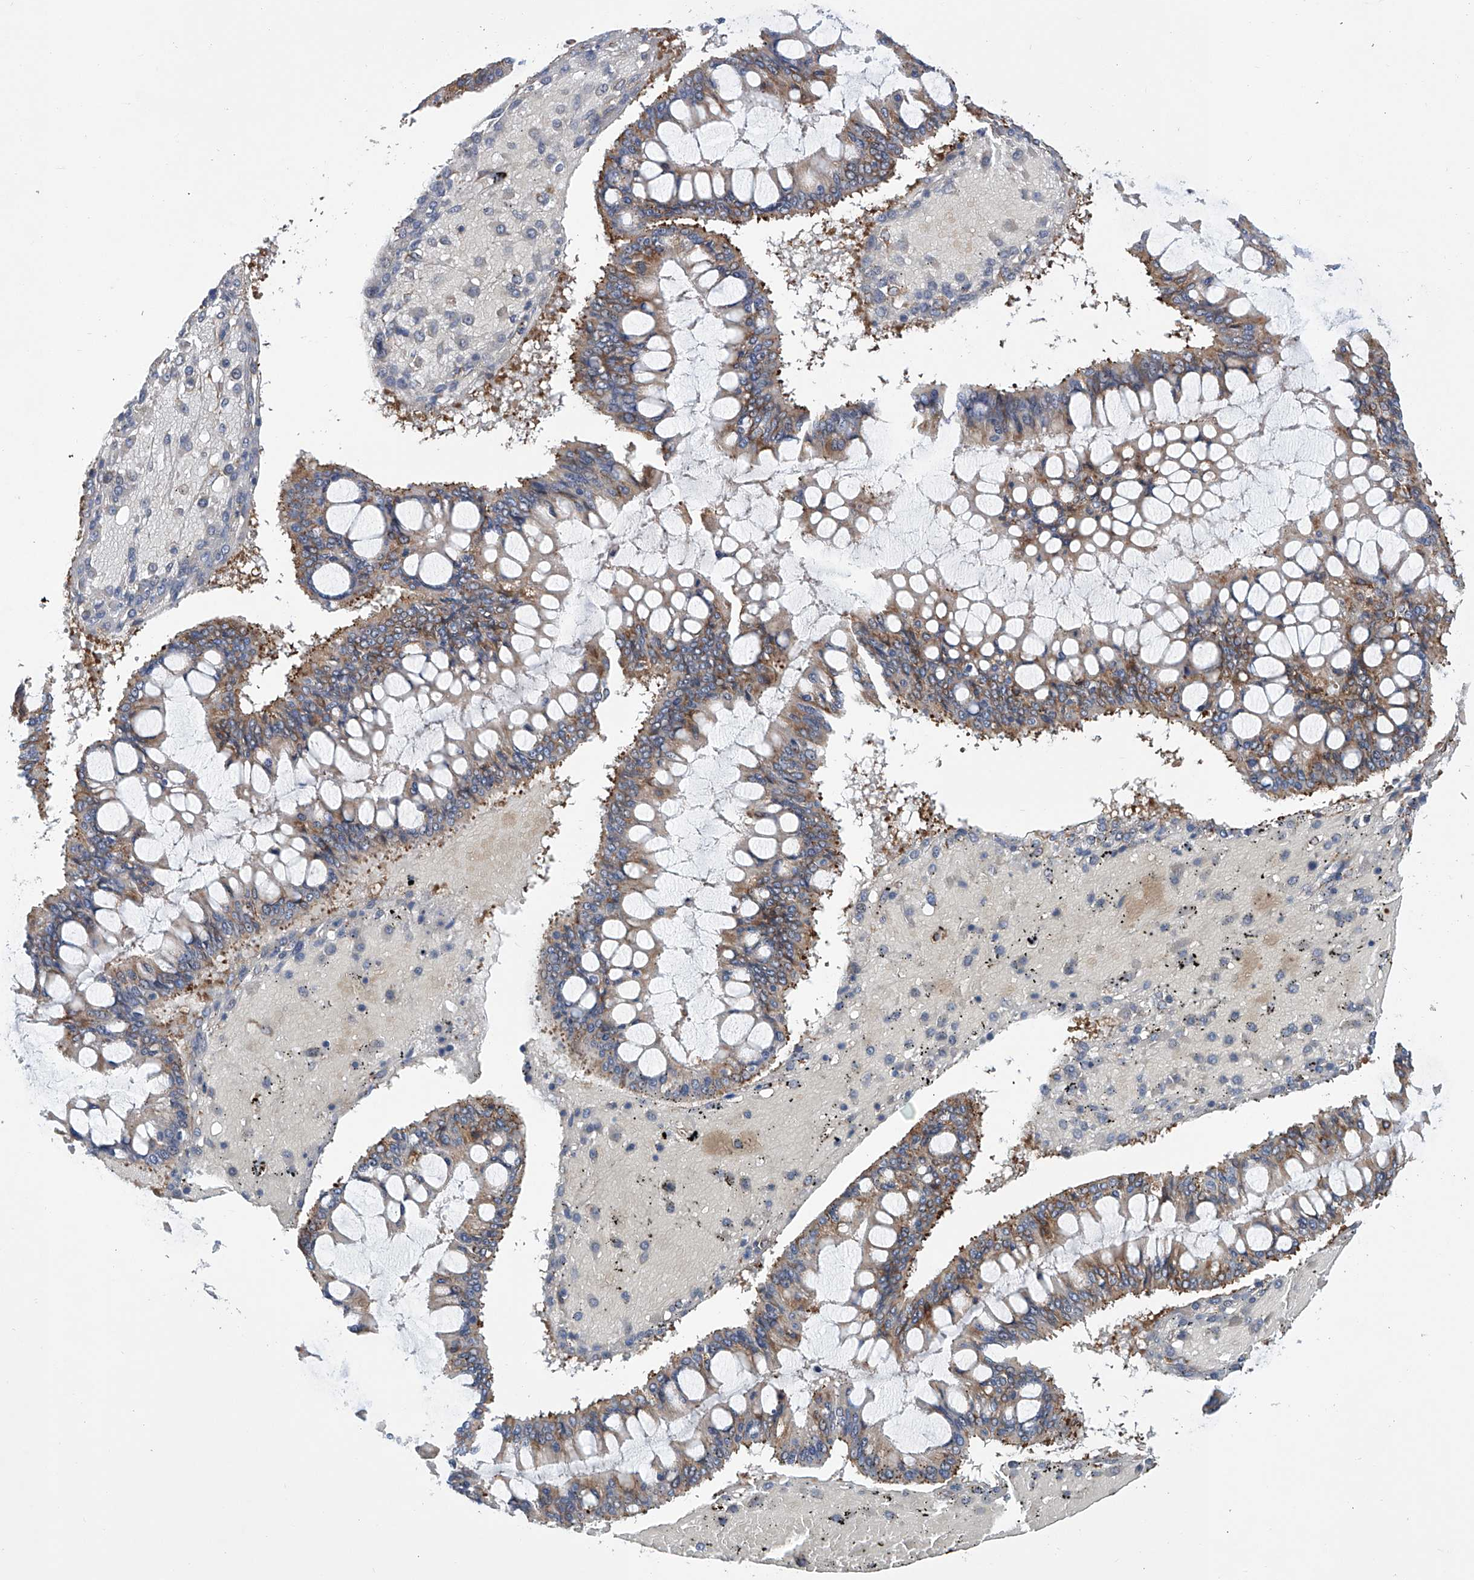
{"staining": {"intensity": "moderate", "quantity": ">75%", "location": "cytoplasmic/membranous"}, "tissue": "ovarian cancer", "cell_type": "Tumor cells", "image_type": "cancer", "snomed": [{"axis": "morphology", "description": "Cystadenocarcinoma, mucinous, NOS"}, {"axis": "topography", "description": "Ovary"}], "caption": "This micrograph demonstrates immunohistochemistry staining of human ovarian mucinous cystadenocarcinoma, with medium moderate cytoplasmic/membranous staining in approximately >75% of tumor cells.", "gene": "SENP2", "patient": {"sex": "female", "age": 73}}